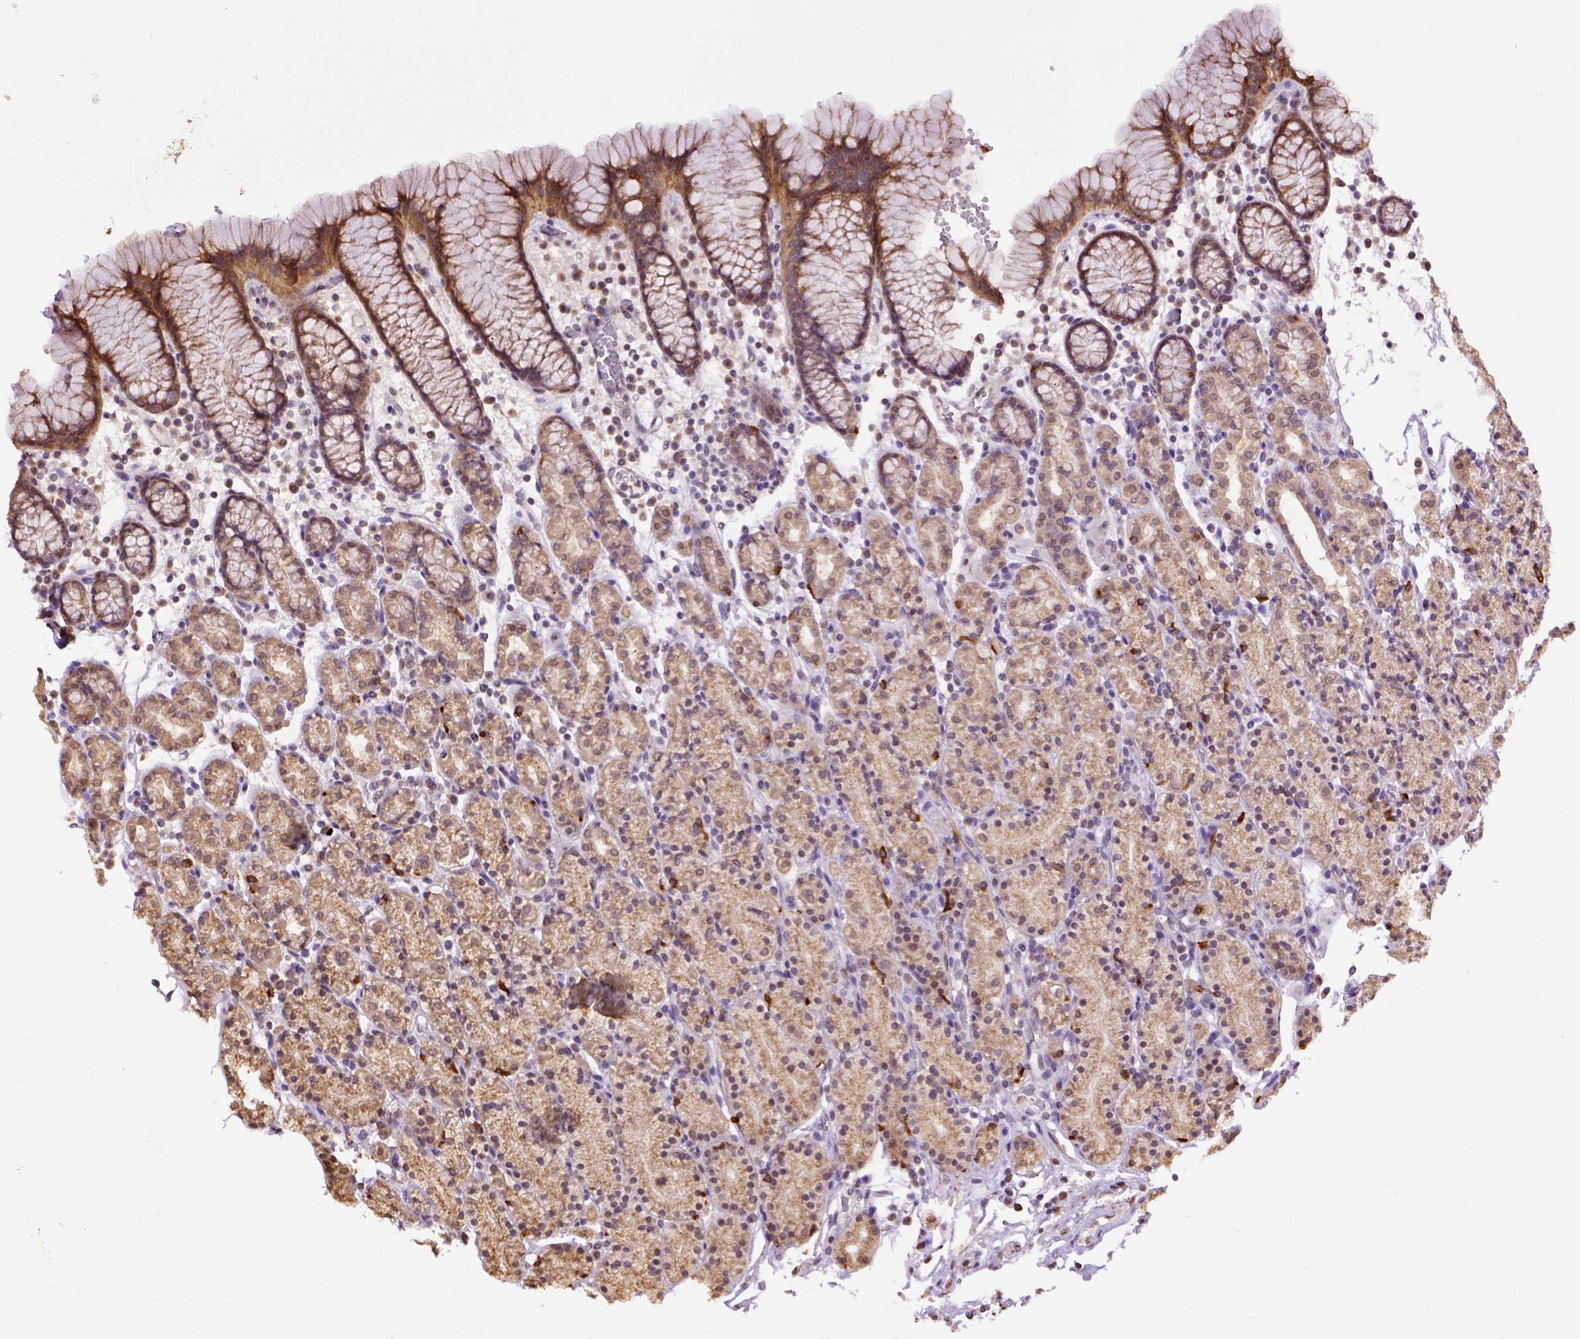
{"staining": {"intensity": "moderate", "quantity": "<25%", "location": "cytoplasmic/membranous"}, "tissue": "stomach", "cell_type": "Glandular cells", "image_type": "normal", "snomed": [{"axis": "morphology", "description": "Normal tissue, NOS"}, {"axis": "topography", "description": "Stomach, upper"}, {"axis": "topography", "description": "Stomach"}], "caption": "IHC histopathology image of unremarkable human stomach stained for a protein (brown), which shows low levels of moderate cytoplasmic/membranous positivity in about <25% of glandular cells.", "gene": "WDR17", "patient": {"sex": "male", "age": 62}}